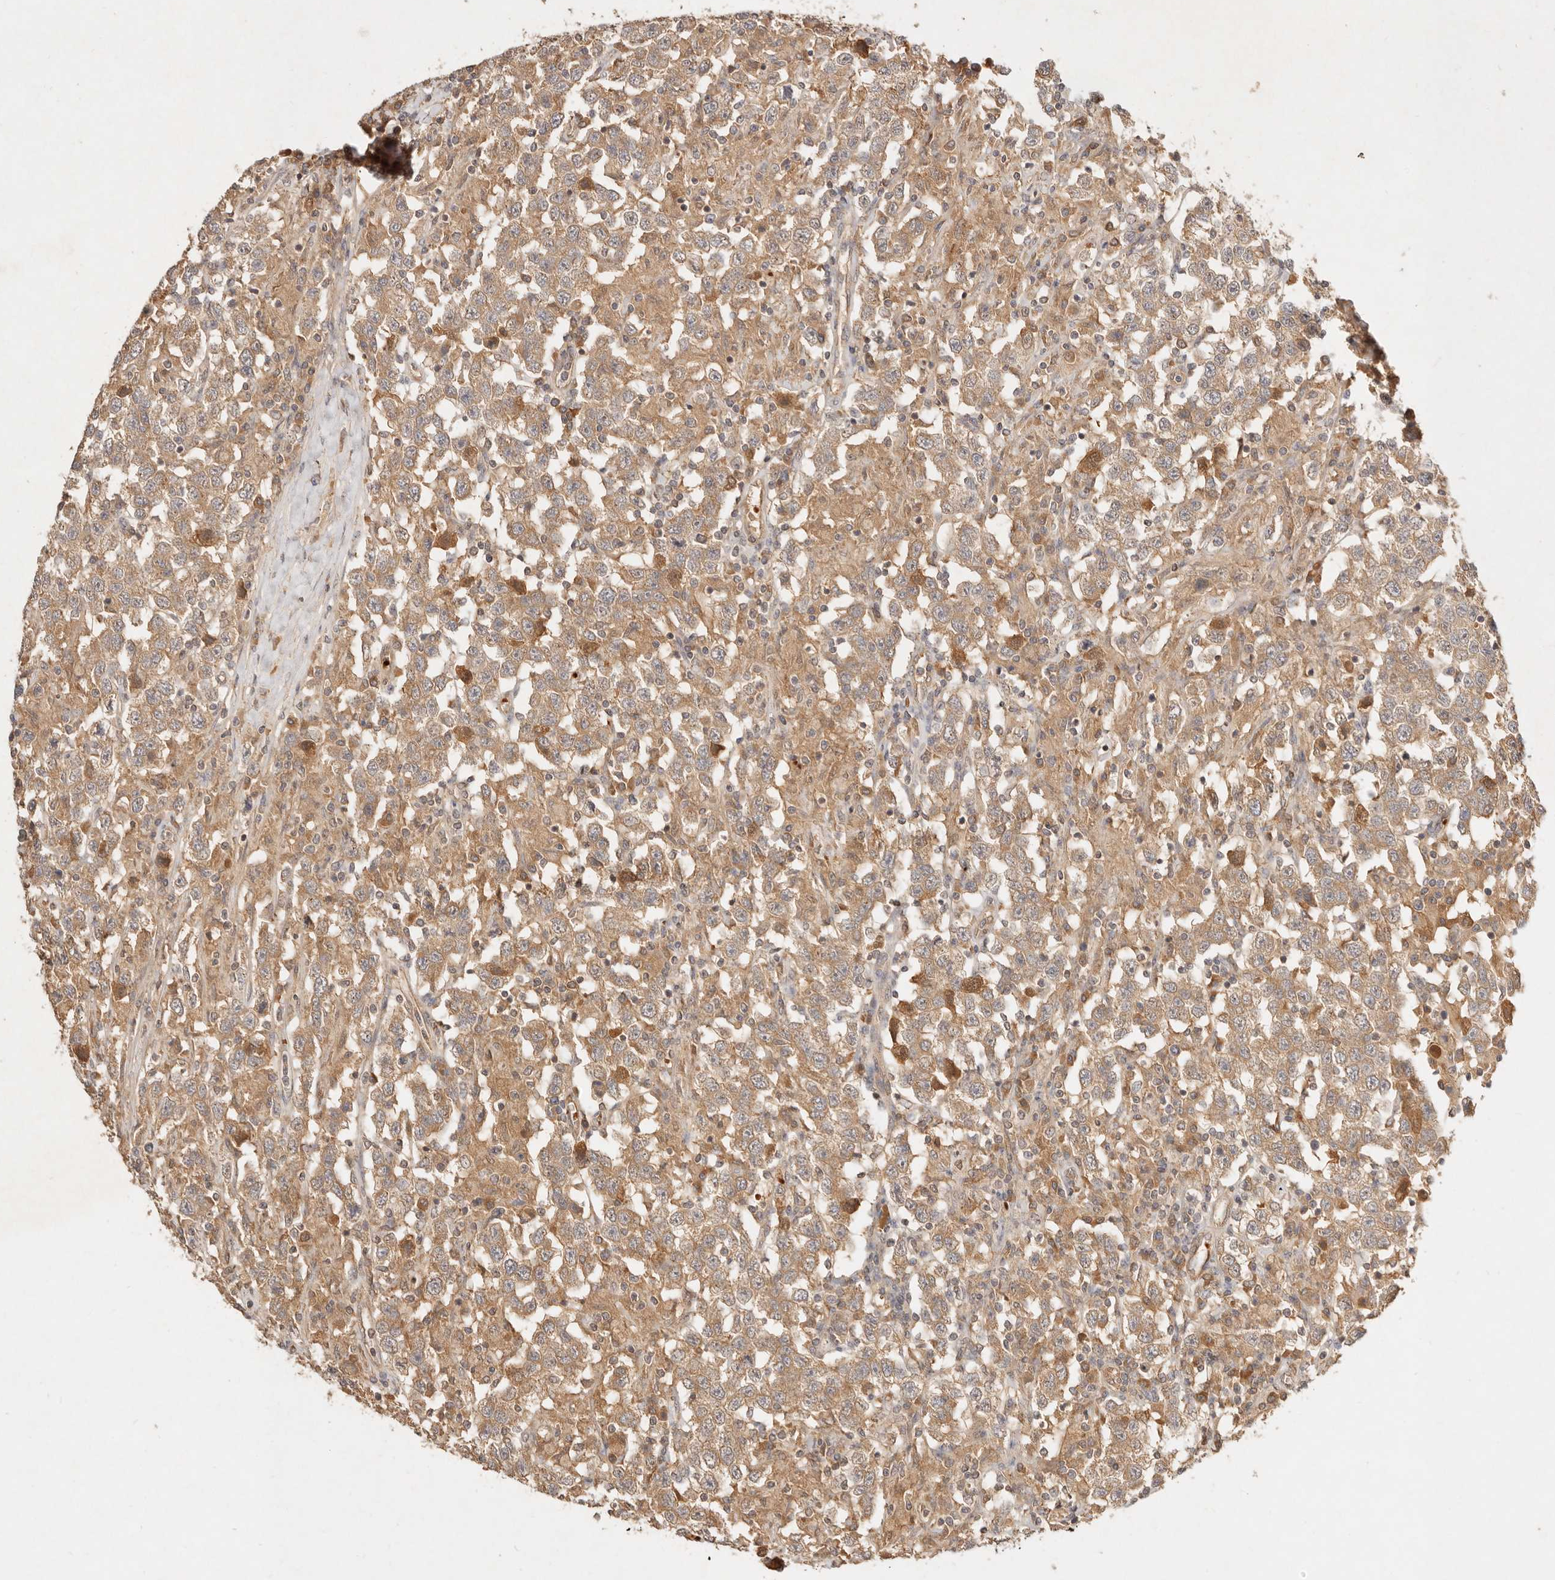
{"staining": {"intensity": "moderate", "quantity": ">75%", "location": "cytoplasmic/membranous"}, "tissue": "testis cancer", "cell_type": "Tumor cells", "image_type": "cancer", "snomed": [{"axis": "morphology", "description": "Seminoma, NOS"}, {"axis": "topography", "description": "Testis"}], "caption": "Testis cancer (seminoma) tissue reveals moderate cytoplasmic/membranous expression in approximately >75% of tumor cells, visualized by immunohistochemistry.", "gene": "FREM2", "patient": {"sex": "male", "age": 41}}